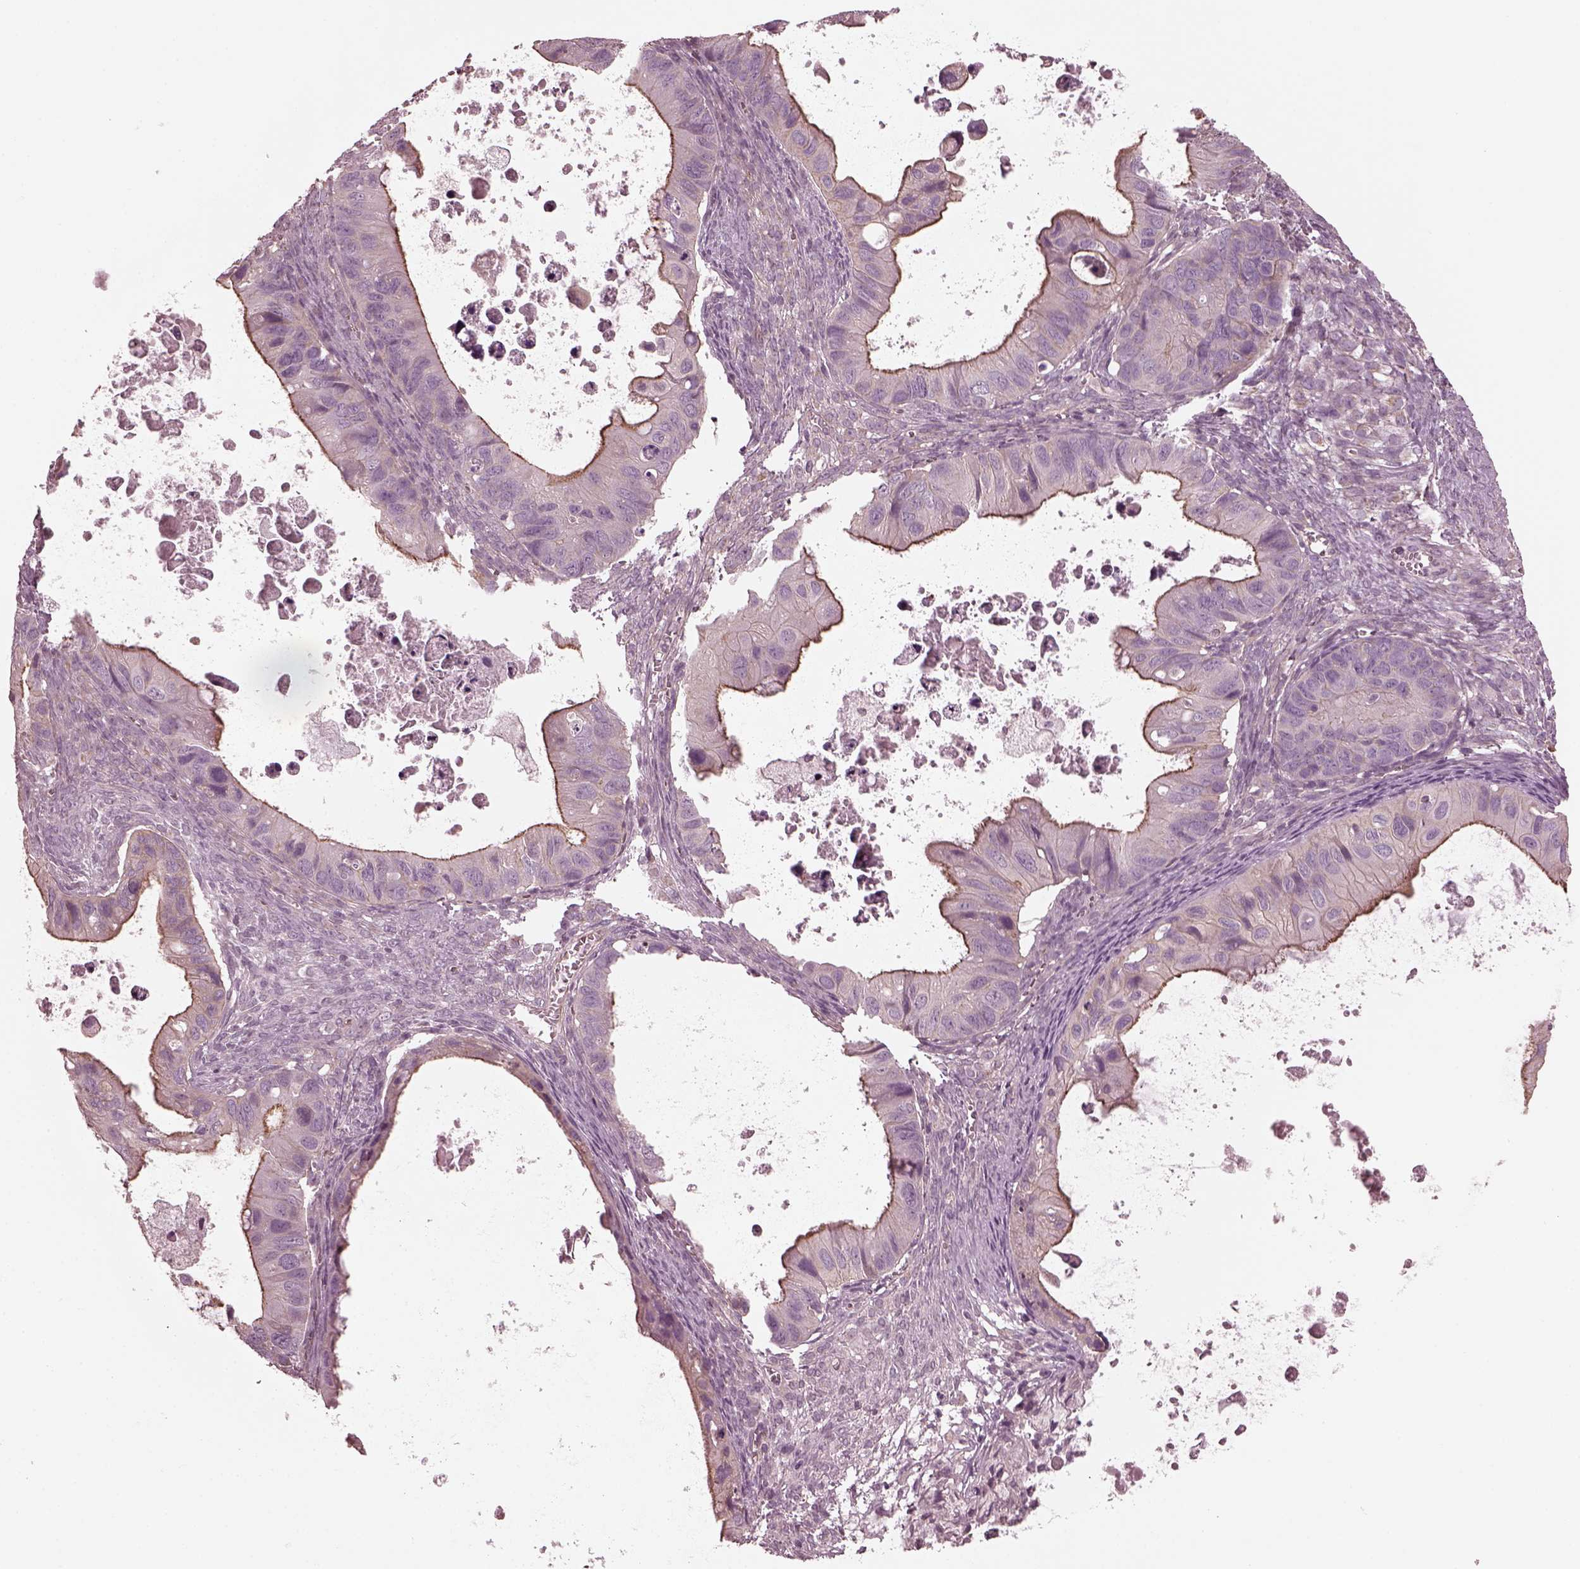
{"staining": {"intensity": "moderate", "quantity": "25%-75%", "location": "cytoplasmic/membranous"}, "tissue": "ovarian cancer", "cell_type": "Tumor cells", "image_type": "cancer", "snomed": [{"axis": "morphology", "description": "Cystadenocarcinoma, mucinous, NOS"}, {"axis": "topography", "description": "Ovary"}], "caption": "An image of human ovarian cancer (mucinous cystadenocarcinoma) stained for a protein displays moderate cytoplasmic/membranous brown staining in tumor cells. (Stains: DAB (3,3'-diaminobenzidine) in brown, nuclei in blue, Microscopy: brightfield microscopy at high magnification).", "gene": "ODAD1", "patient": {"sex": "female", "age": 64}}